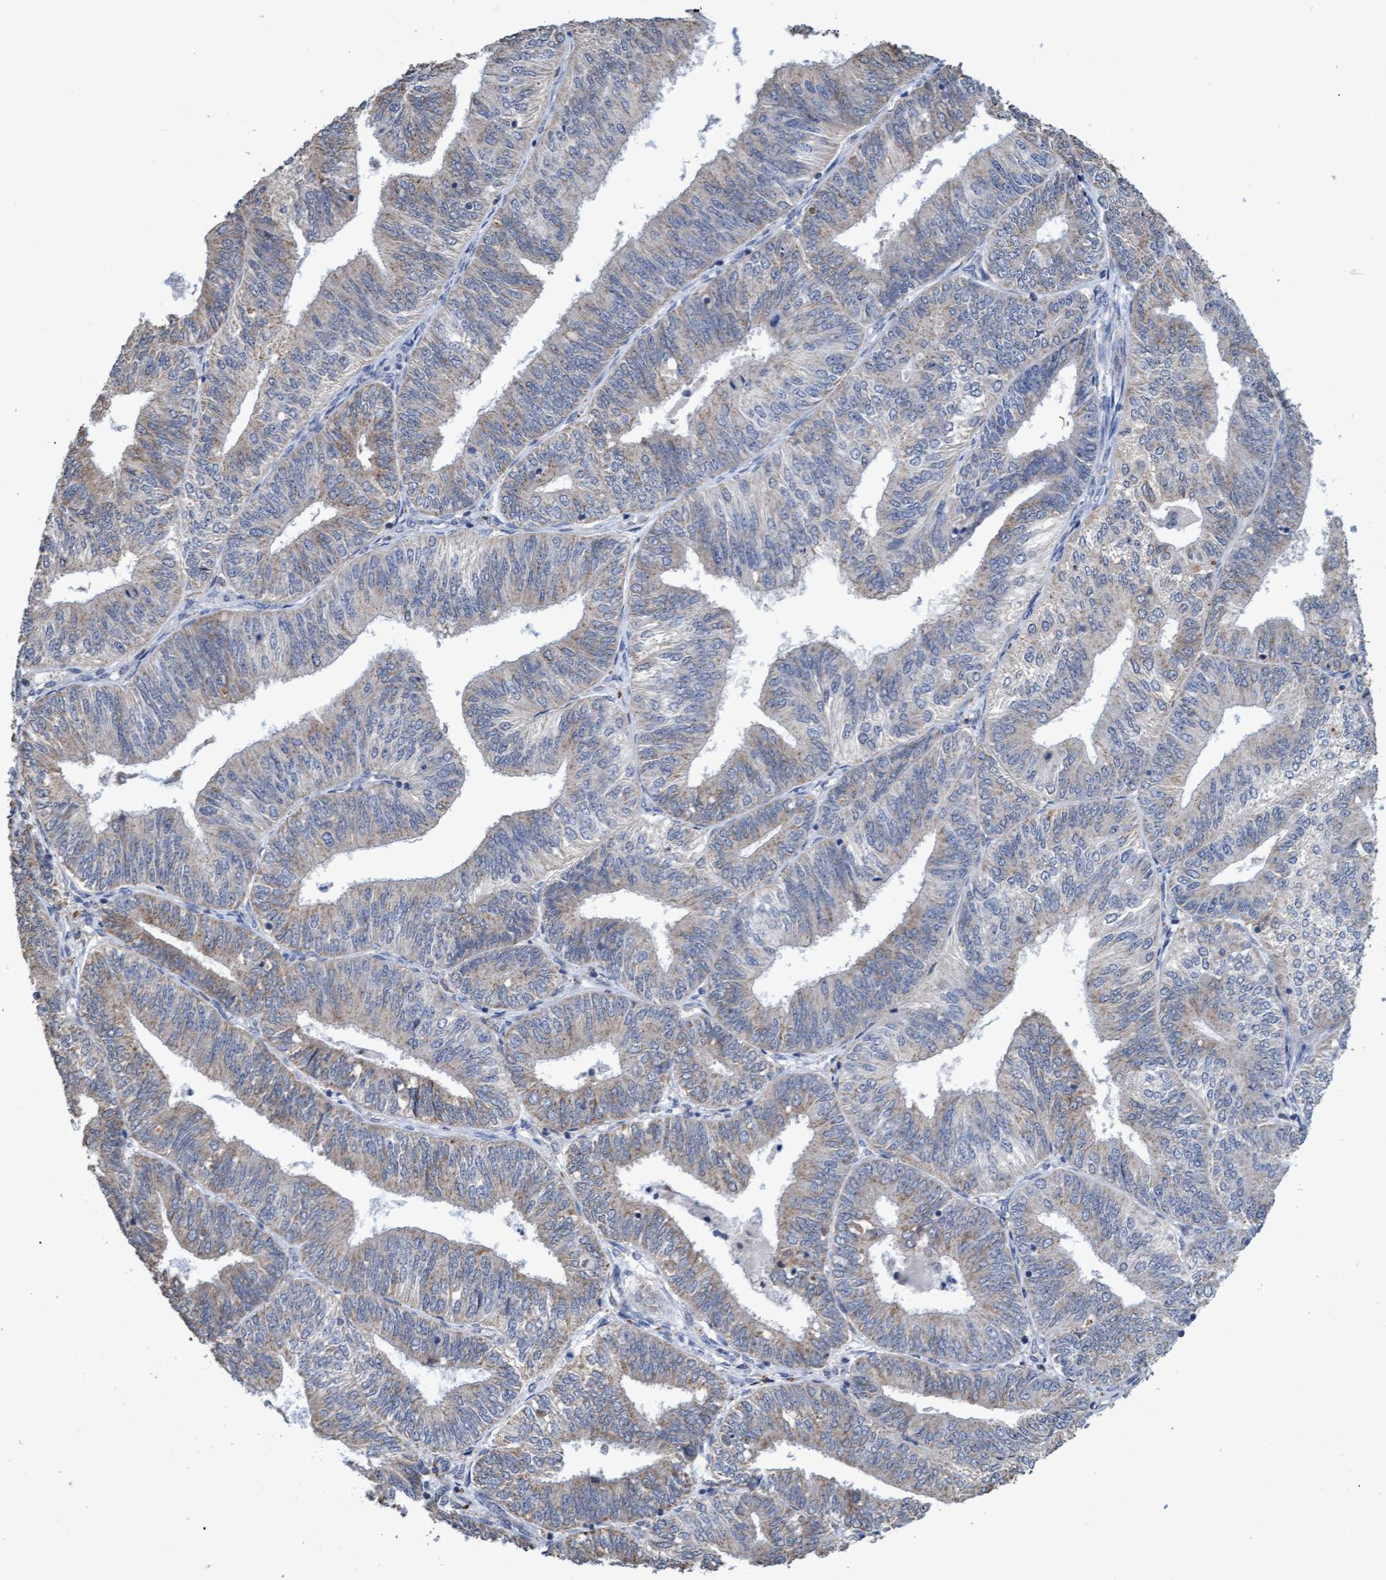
{"staining": {"intensity": "weak", "quantity": "<25%", "location": "cytoplasmic/membranous"}, "tissue": "endometrial cancer", "cell_type": "Tumor cells", "image_type": "cancer", "snomed": [{"axis": "morphology", "description": "Adenocarcinoma, NOS"}, {"axis": "topography", "description": "Endometrium"}], "caption": "IHC of endometrial cancer exhibits no positivity in tumor cells.", "gene": "GPR39", "patient": {"sex": "female", "age": 58}}